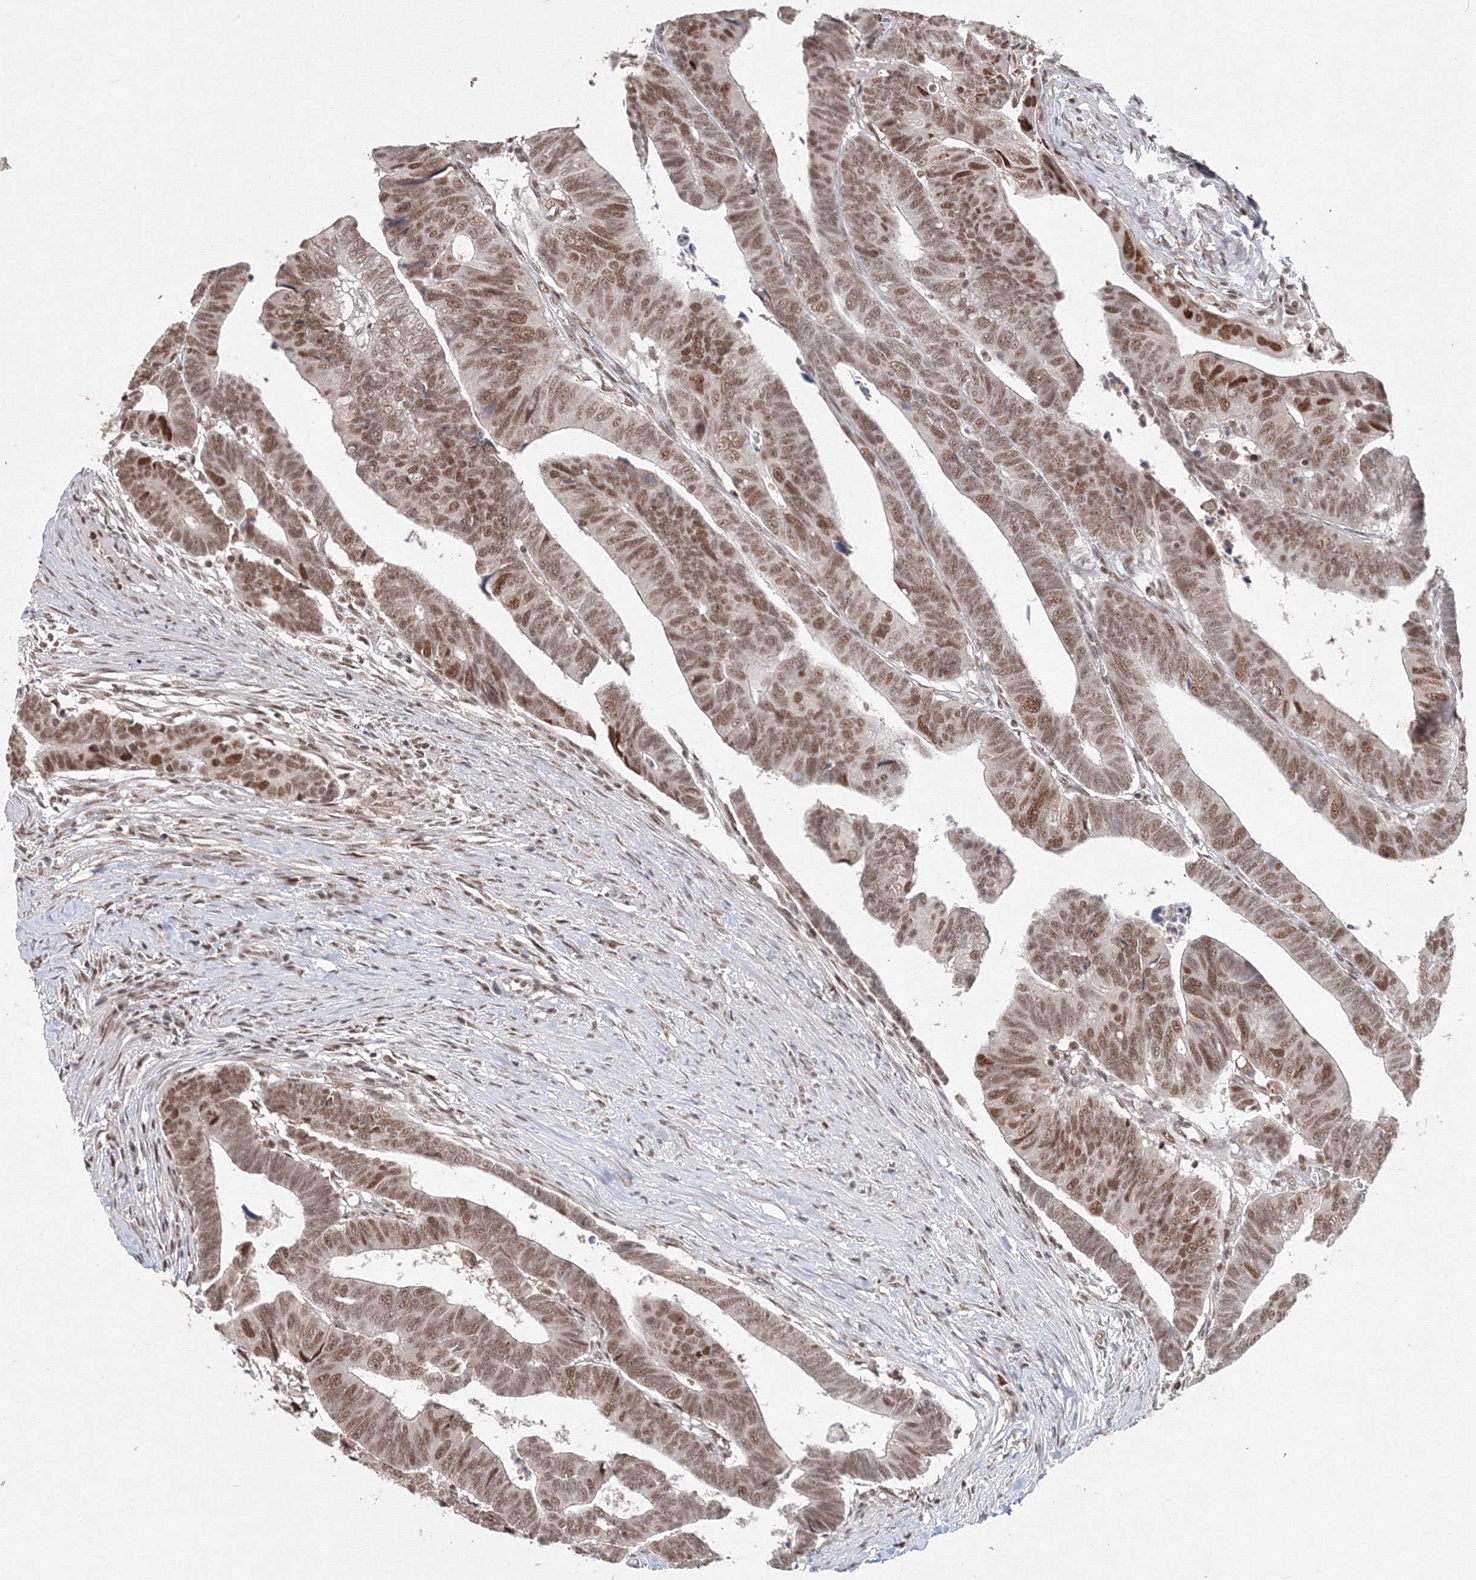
{"staining": {"intensity": "moderate", "quantity": ">75%", "location": "nuclear"}, "tissue": "colorectal cancer", "cell_type": "Tumor cells", "image_type": "cancer", "snomed": [{"axis": "morphology", "description": "Adenocarcinoma, NOS"}, {"axis": "topography", "description": "Rectum"}], "caption": "The histopathology image exhibits immunohistochemical staining of colorectal cancer (adenocarcinoma). There is moderate nuclear expression is present in about >75% of tumor cells. Nuclei are stained in blue.", "gene": "IWS1", "patient": {"sex": "female", "age": 65}}